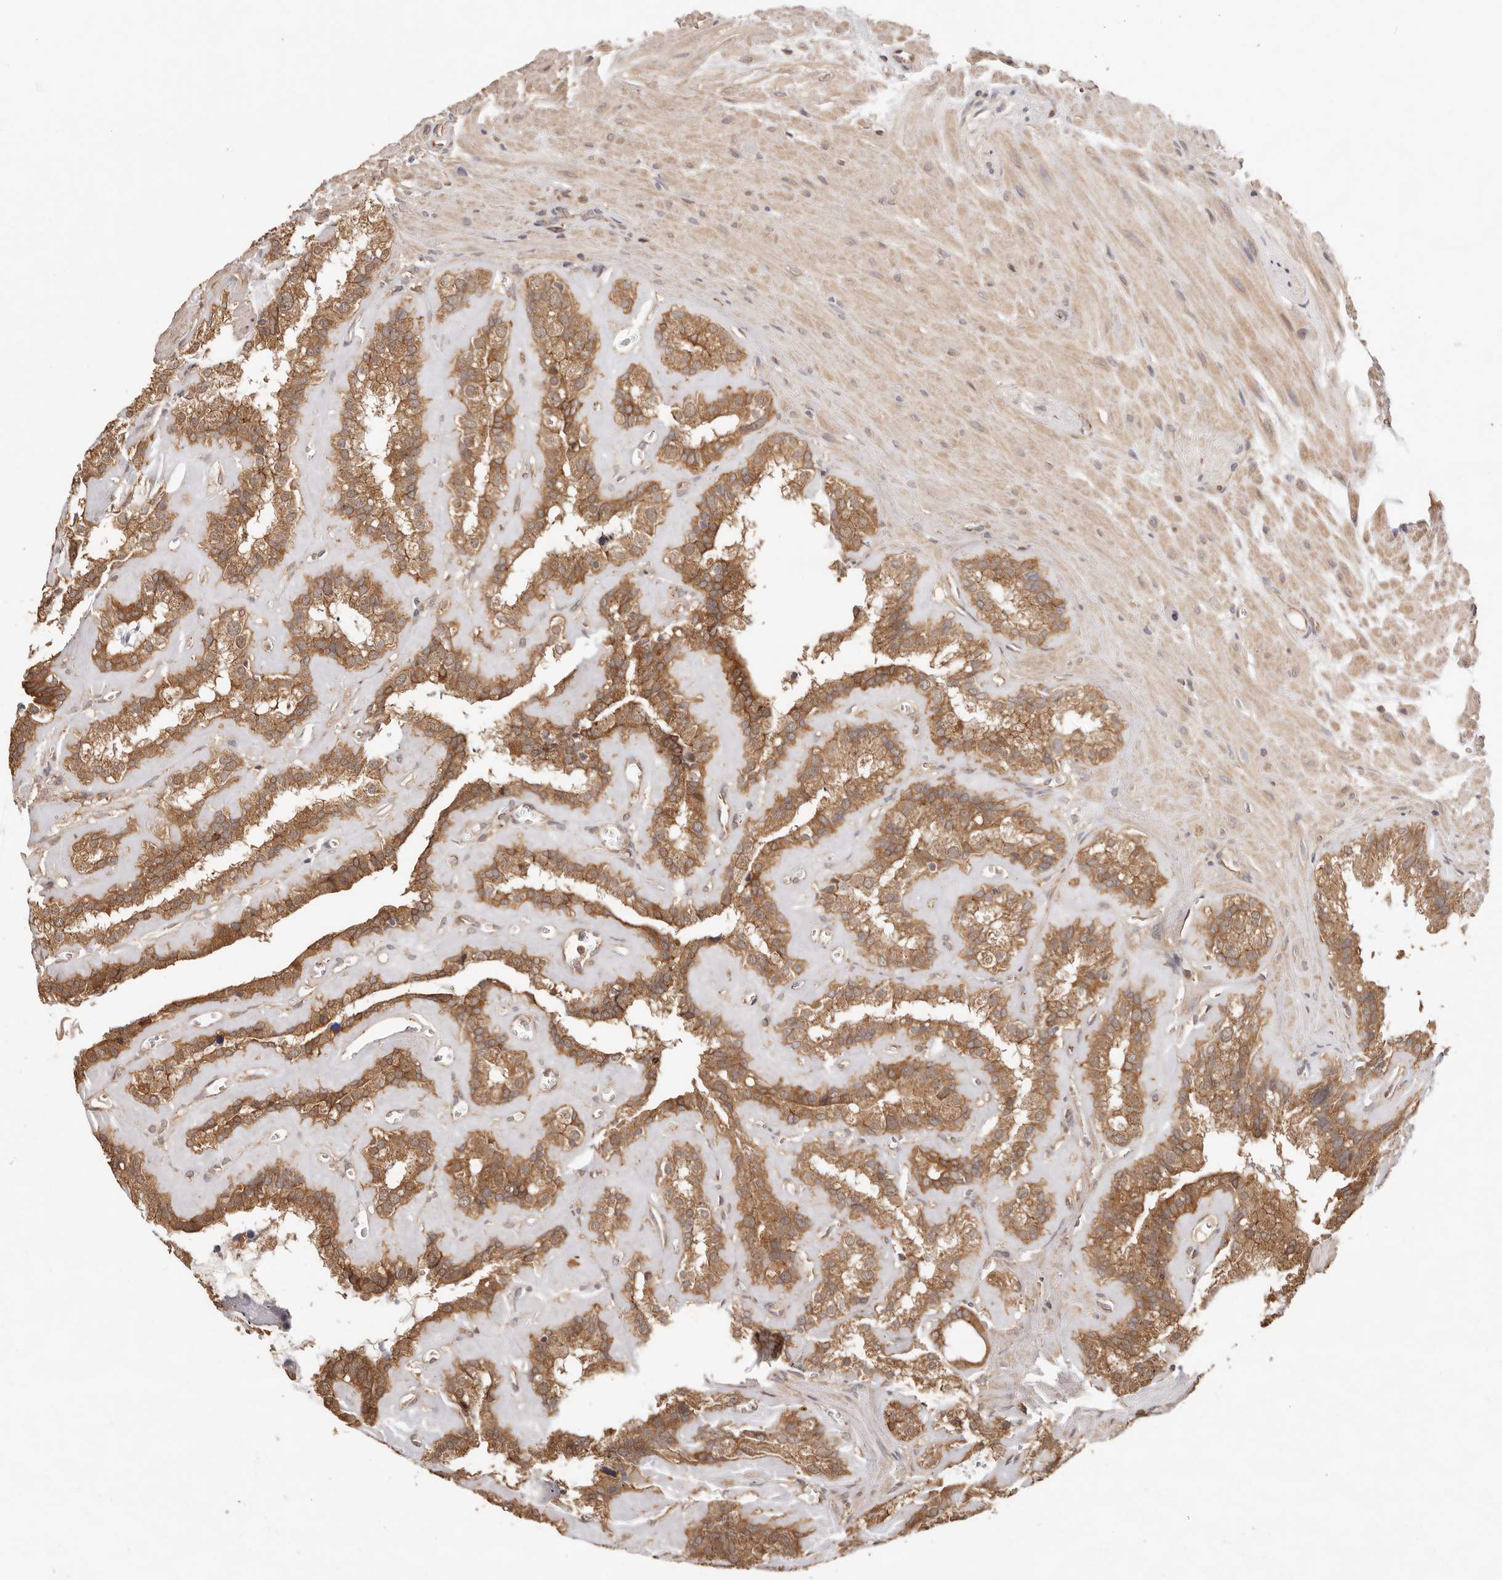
{"staining": {"intensity": "moderate", "quantity": ">75%", "location": "cytoplasmic/membranous"}, "tissue": "seminal vesicle", "cell_type": "Glandular cells", "image_type": "normal", "snomed": [{"axis": "morphology", "description": "Normal tissue, NOS"}, {"axis": "topography", "description": "Prostate"}, {"axis": "topography", "description": "Seminal veicle"}], "caption": "Protein staining of unremarkable seminal vesicle shows moderate cytoplasmic/membranous positivity in about >75% of glandular cells.", "gene": "AFDN", "patient": {"sex": "male", "age": 59}}